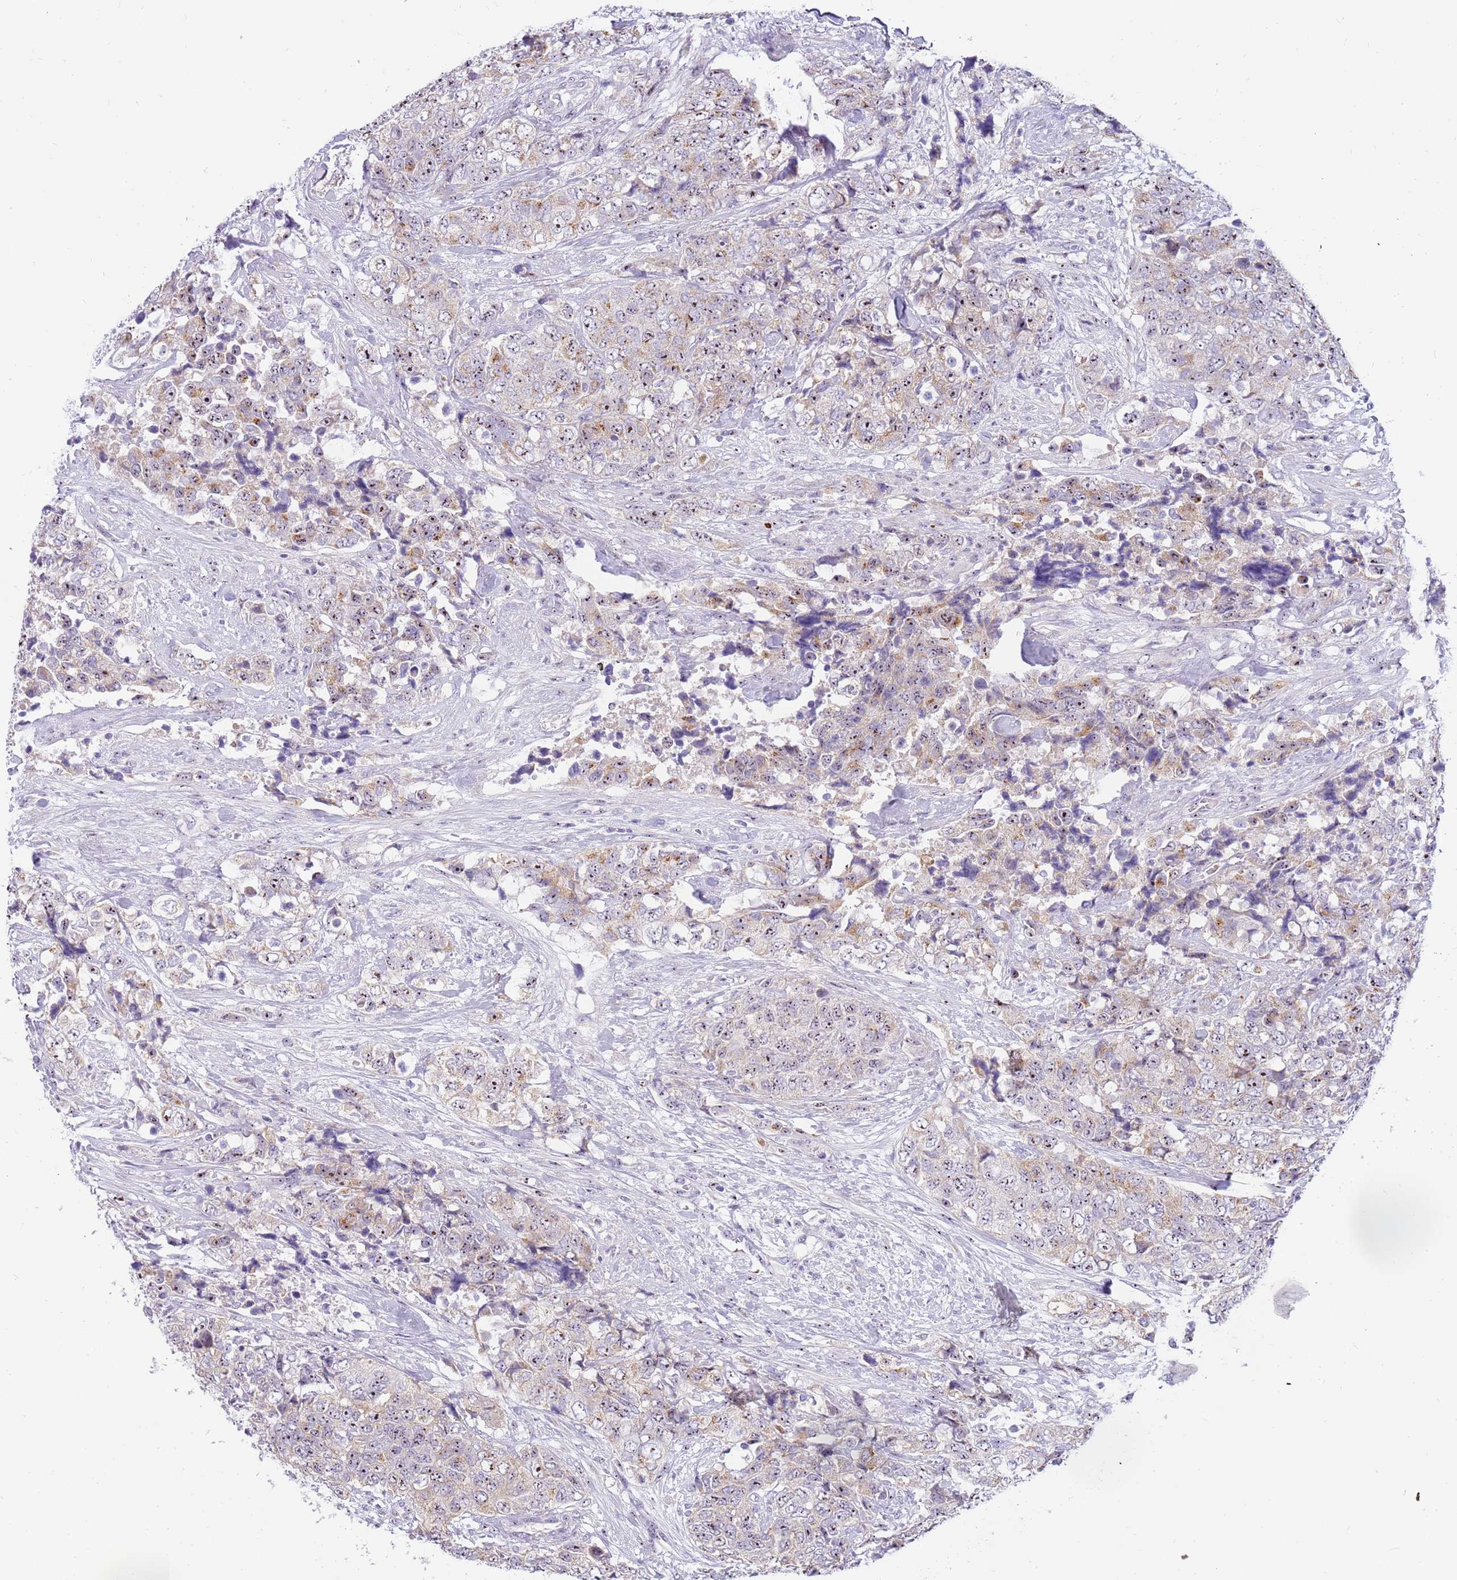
{"staining": {"intensity": "weak", "quantity": "25%-75%", "location": "cytoplasmic/membranous,nuclear"}, "tissue": "urothelial cancer", "cell_type": "Tumor cells", "image_type": "cancer", "snomed": [{"axis": "morphology", "description": "Urothelial carcinoma, High grade"}, {"axis": "topography", "description": "Urinary bladder"}], "caption": "High-grade urothelial carcinoma was stained to show a protein in brown. There is low levels of weak cytoplasmic/membranous and nuclear staining in about 25%-75% of tumor cells.", "gene": "DNAJA3", "patient": {"sex": "female", "age": 78}}